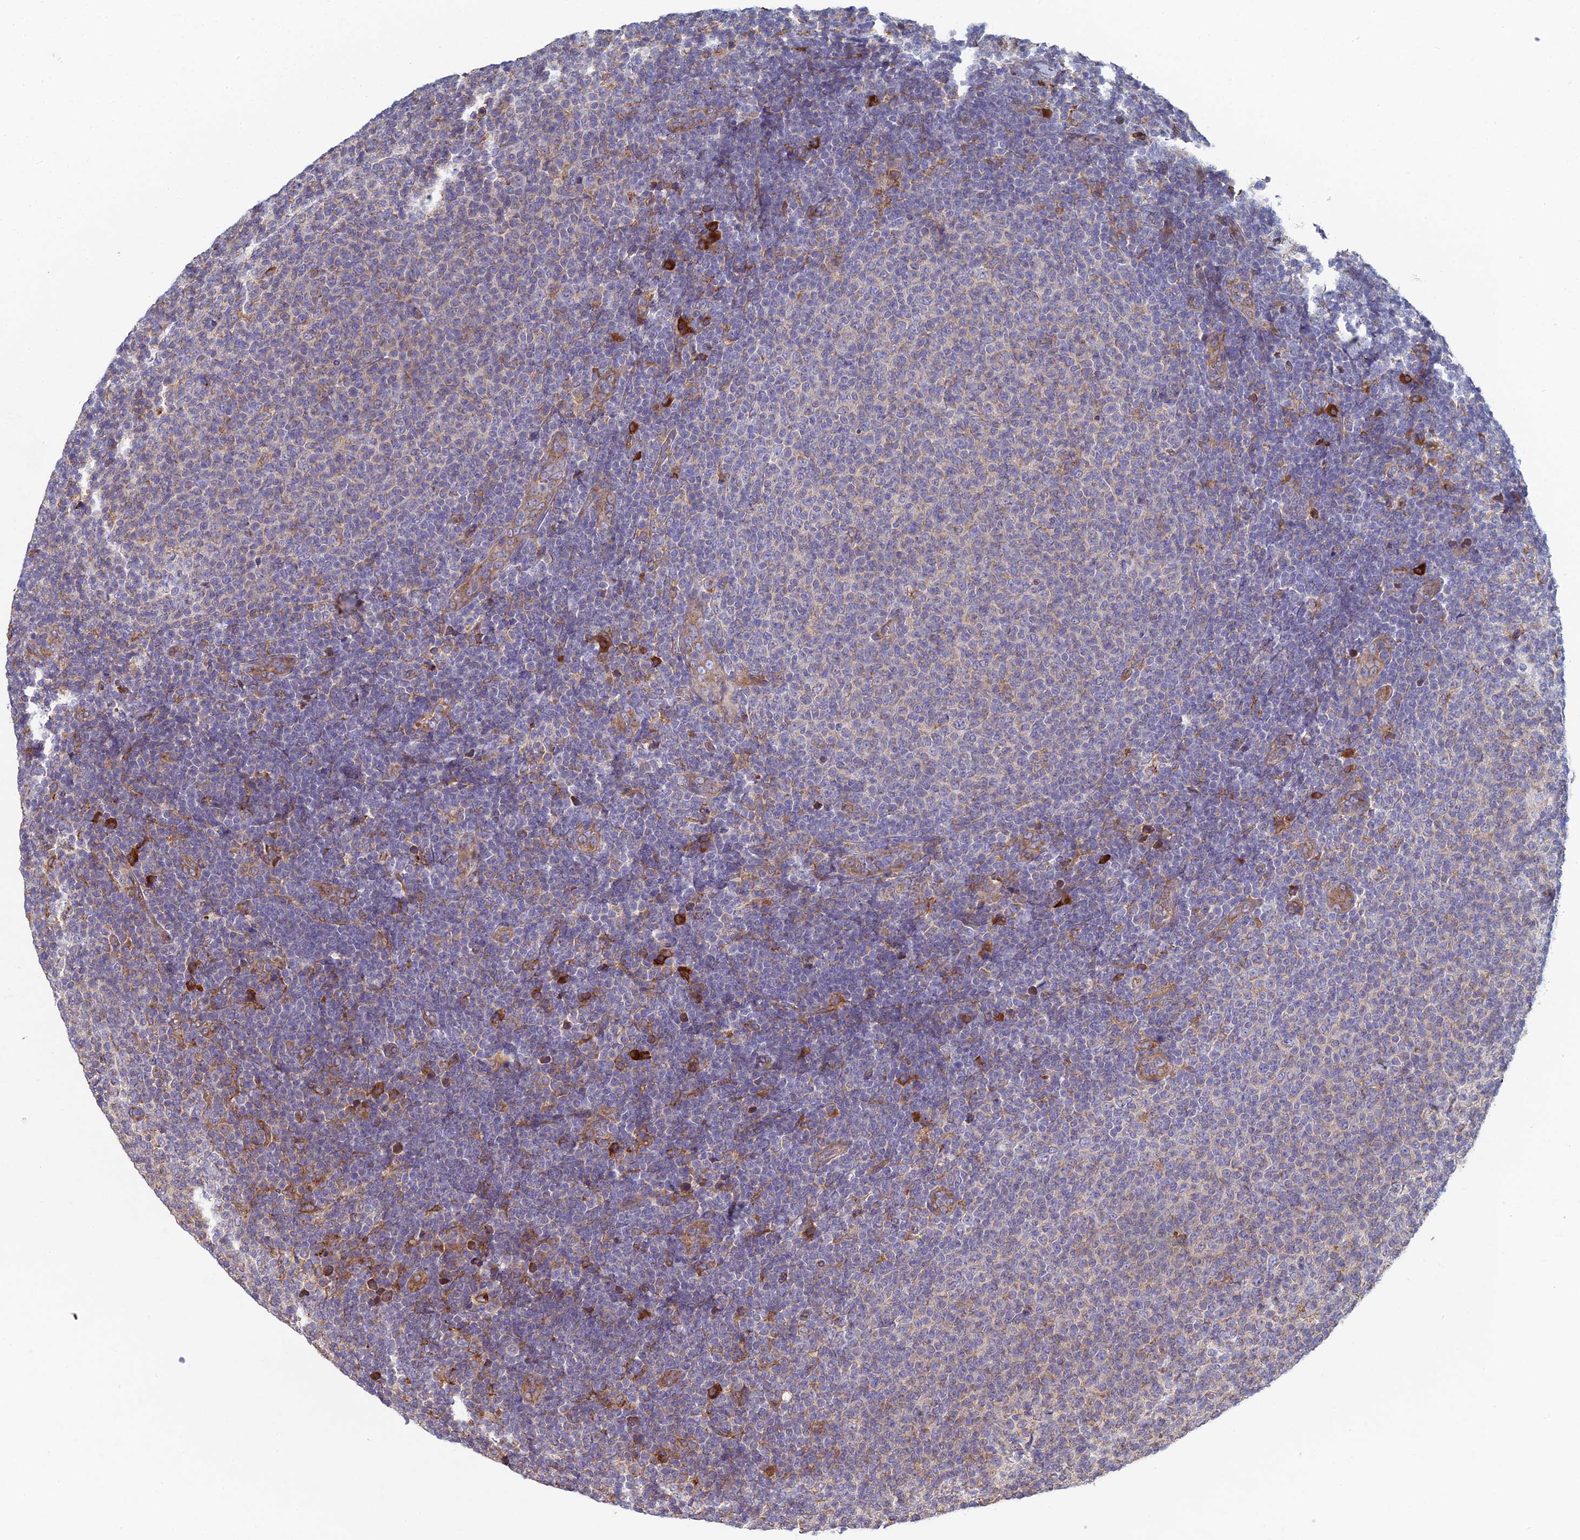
{"staining": {"intensity": "negative", "quantity": "none", "location": "none"}, "tissue": "lymphoma", "cell_type": "Tumor cells", "image_type": "cancer", "snomed": [{"axis": "morphology", "description": "Malignant lymphoma, non-Hodgkin's type, Low grade"}, {"axis": "topography", "description": "Lymph node"}], "caption": "IHC histopathology image of neoplastic tissue: lymphoma stained with DAB (3,3'-diaminobenzidine) reveals no significant protein positivity in tumor cells.", "gene": "CLCN3", "patient": {"sex": "male", "age": 66}}